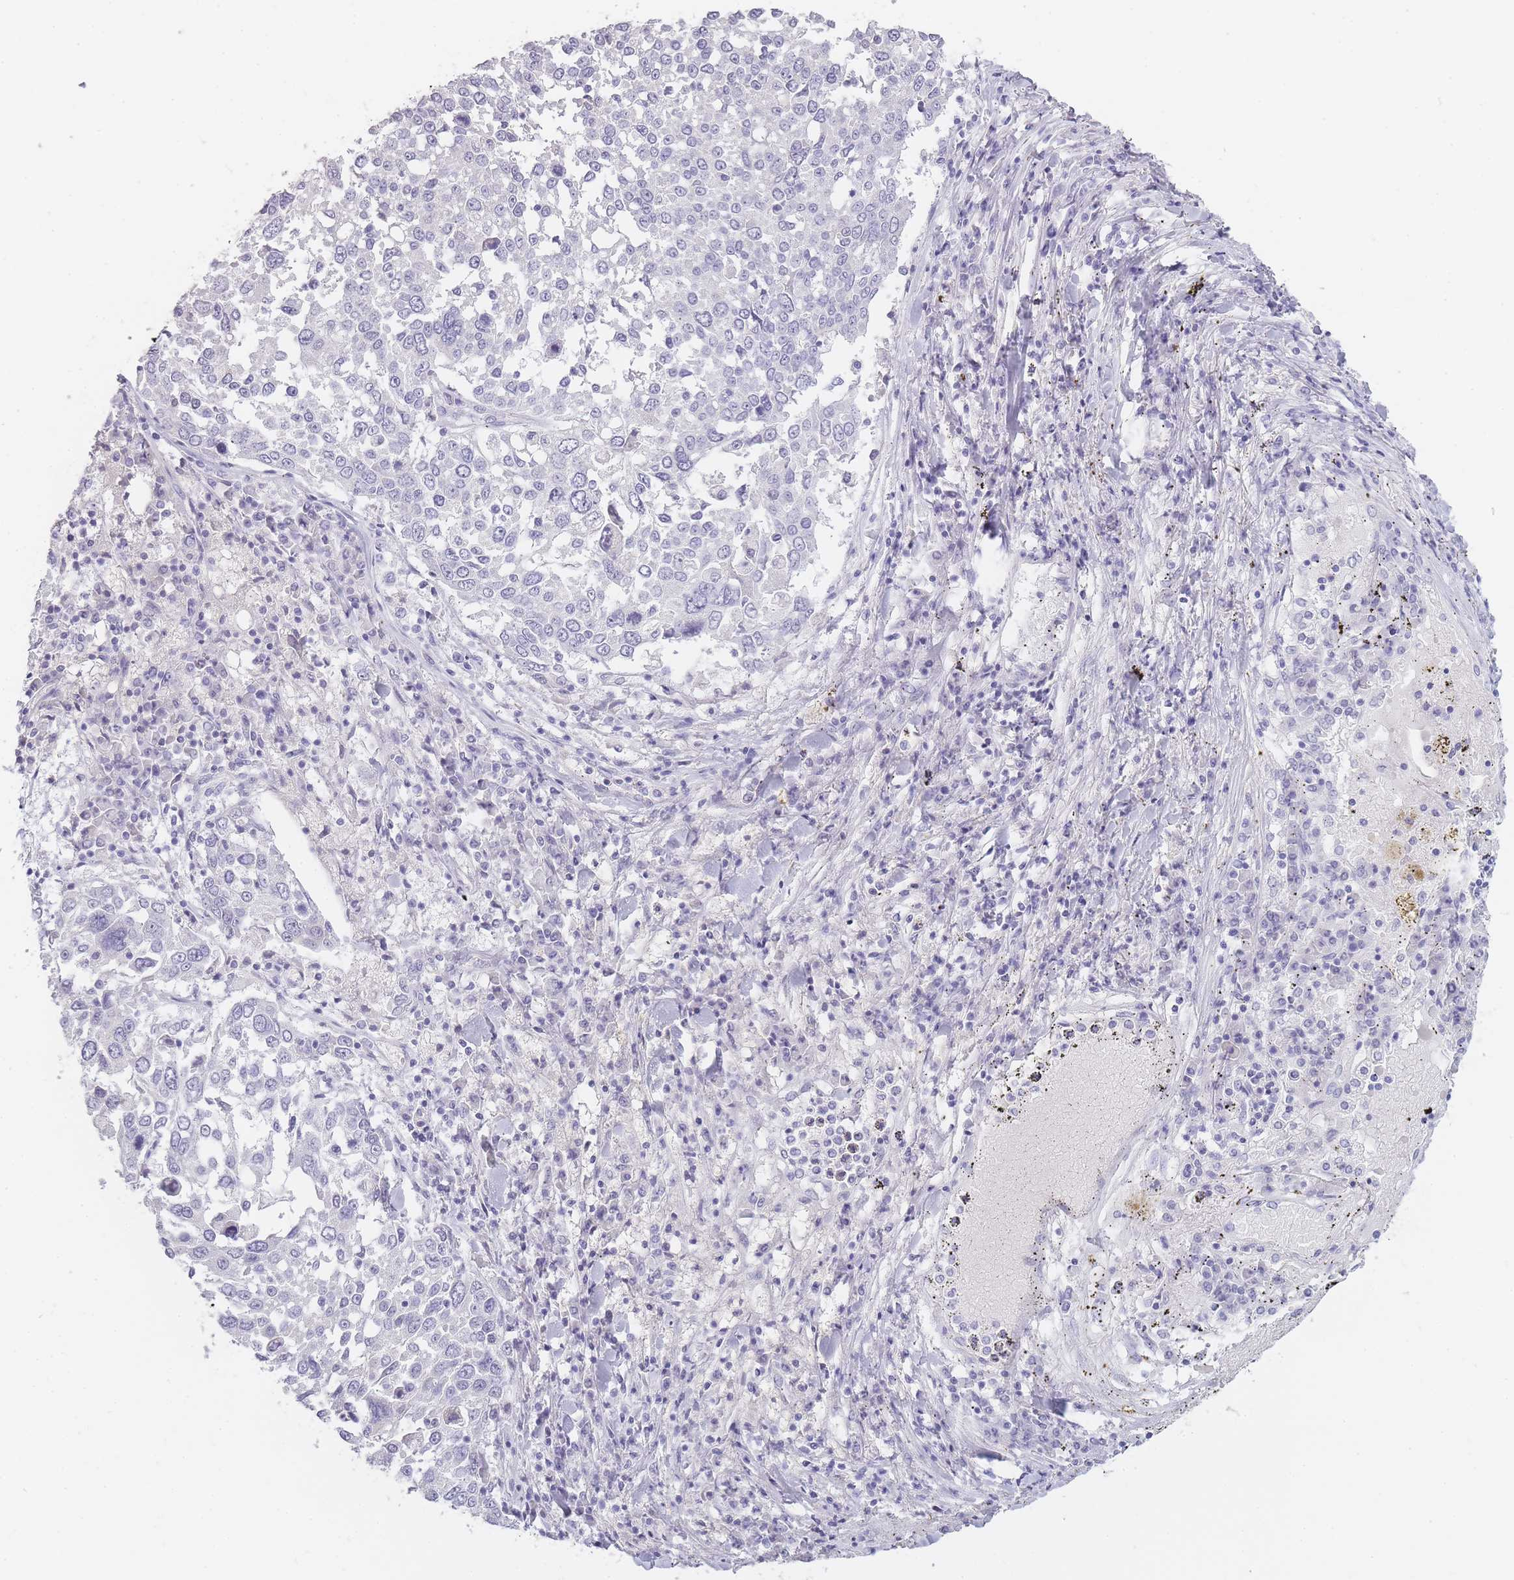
{"staining": {"intensity": "negative", "quantity": "none", "location": "none"}, "tissue": "lung cancer", "cell_type": "Tumor cells", "image_type": "cancer", "snomed": [{"axis": "morphology", "description": "Squamous cell carcinoma, NOS"}, {"axis": "topography", "description": "Lung"}], "caption": "This is an IHC photomicrograph of lung squamous cell carcinoma. There is no staining in tumor cells.", "gene": "INS", "patient": {"sex": "male", "age": 65}}